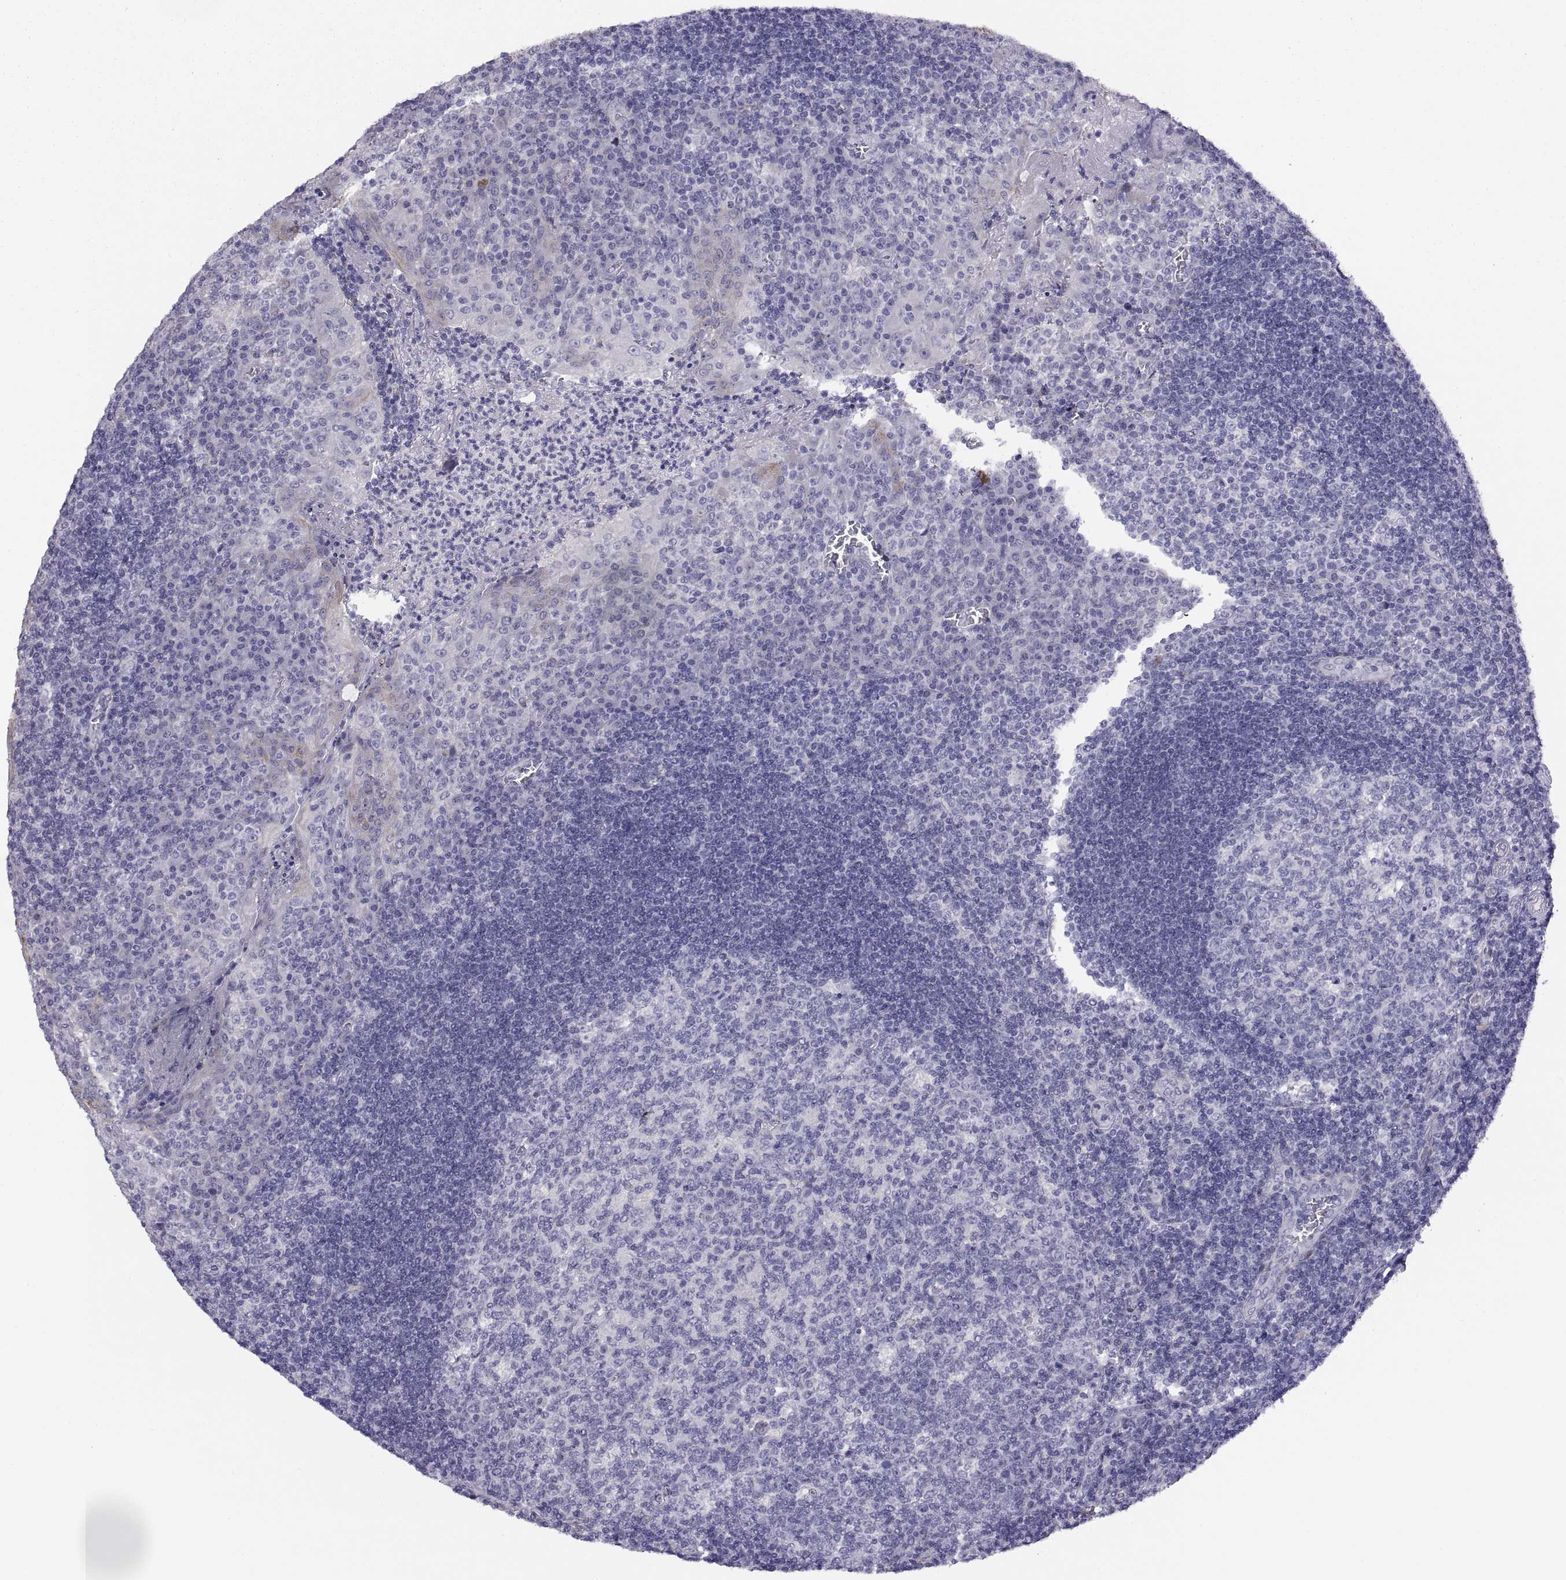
{"staining": {"intensity": "negative", "quantity": "none", "location": "none"}, "tissue": "tonsil", "cell_type": "Germinal center cells", "image_type": "normal", "snomed": [{"axis": "morphology", "description": "Normal tissue, NOS"}, {"axis": "topography", "description": "Tonsil"}], "caption": "Germinal center cells are negative for protein expression in unremarkable human tonsil. Brightfield microscopy of immunohistochemistry (IHC) stained with DAB (brown) and hematoxylin (blue), captured at high magnification.", "gene": "STRC", "patient": {"sex": "female", "age": 12}}